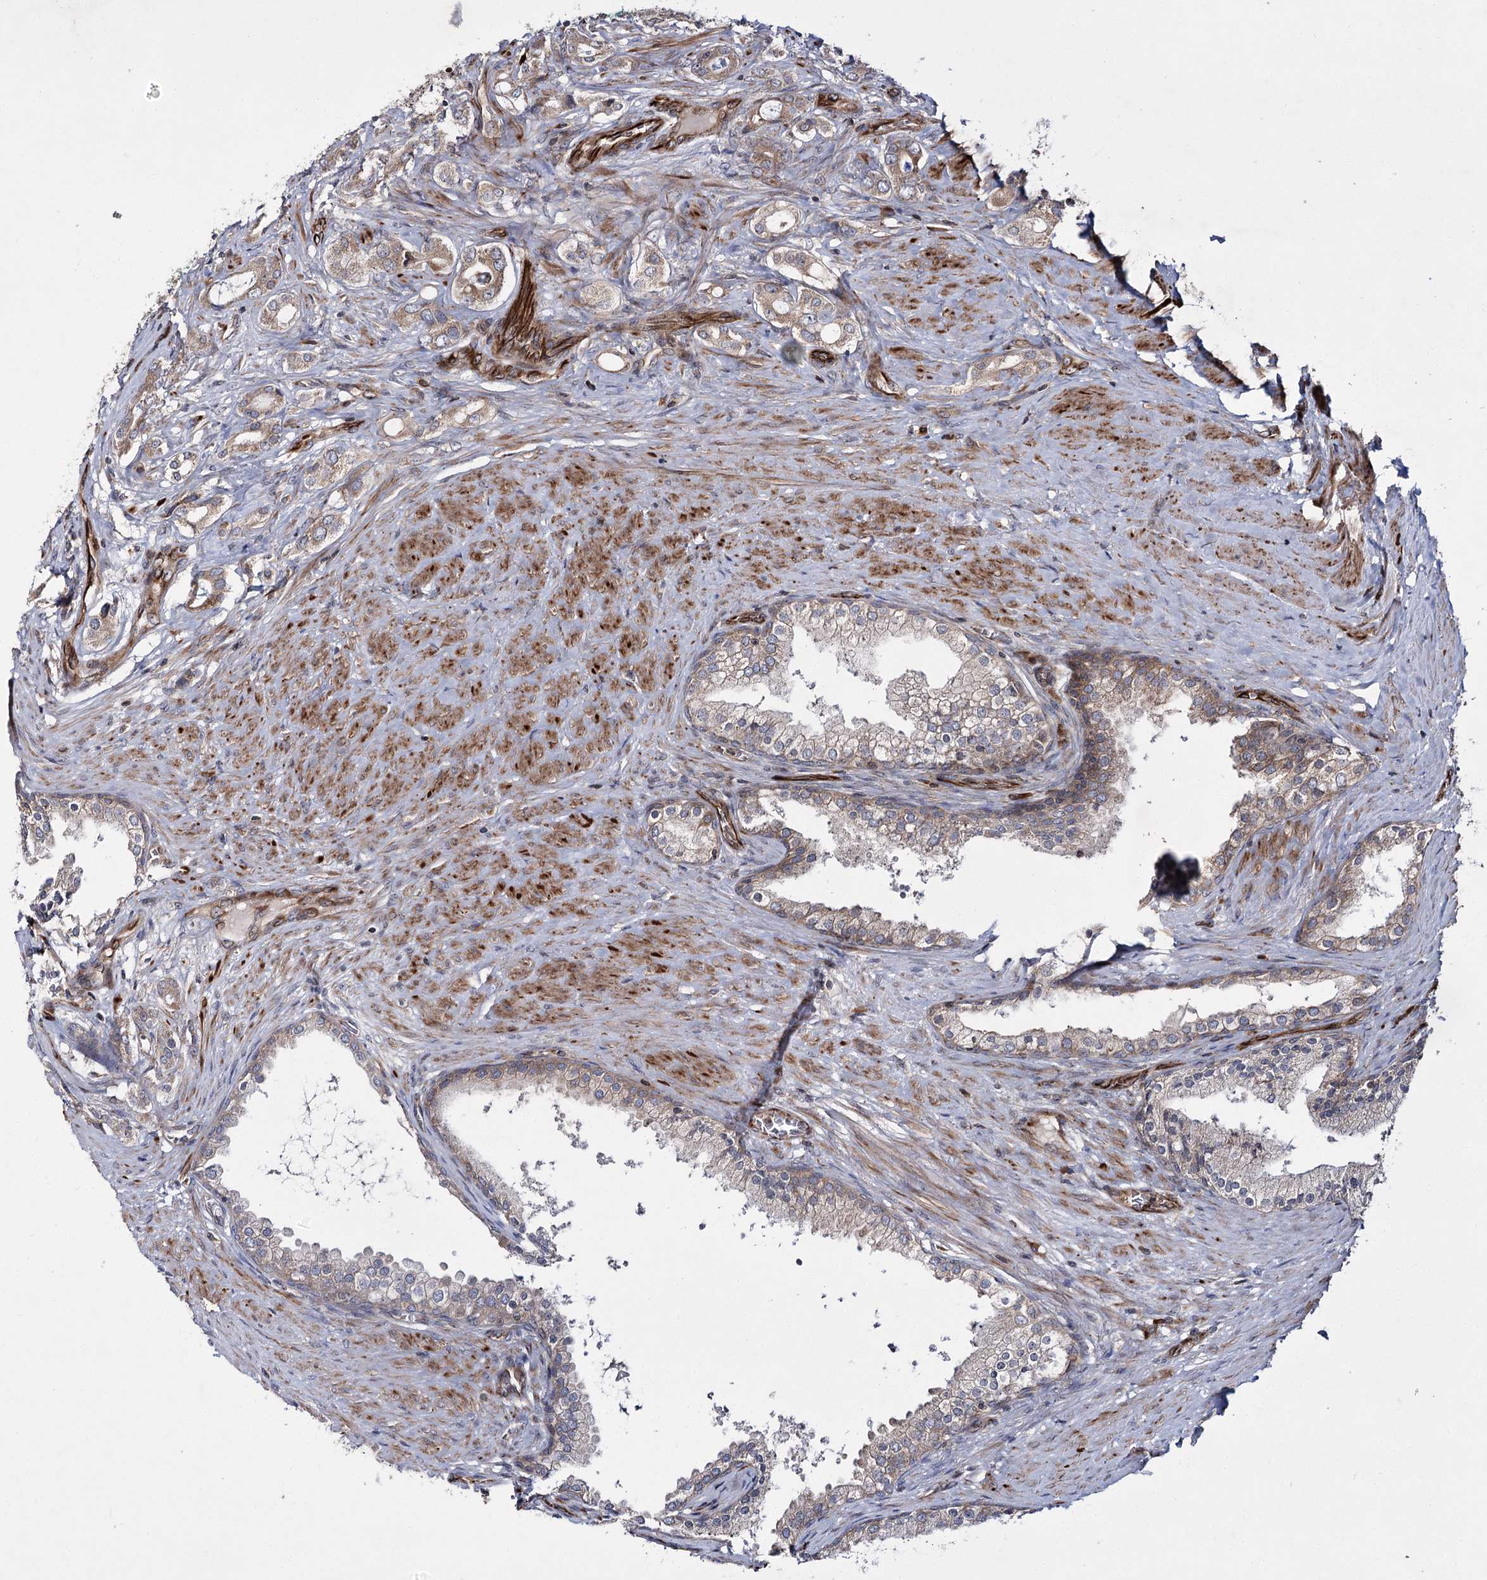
{"staining": {"intensity": "weak", "quantity": ">75%", "location": "cytoplasmic/membranous"}, "tissue": "prostate cancer", "cell_type": "Tumor cells", "image_type": "cancer", "snomed": [{"axis": "morphology", "description": "Adenocarcinoma, High grade"}, {"axis": "topography", "description": "Prostate"}], "caption": "This photomicrograph displays immunohistochemistry staining of prostate adenocarcinoma (high-grade), with low weak cytoplasmic/membranous expression in about >75% of tumor cells.", "gene": "HECTD2", "patient": {"sex": "male", "age": 63}}